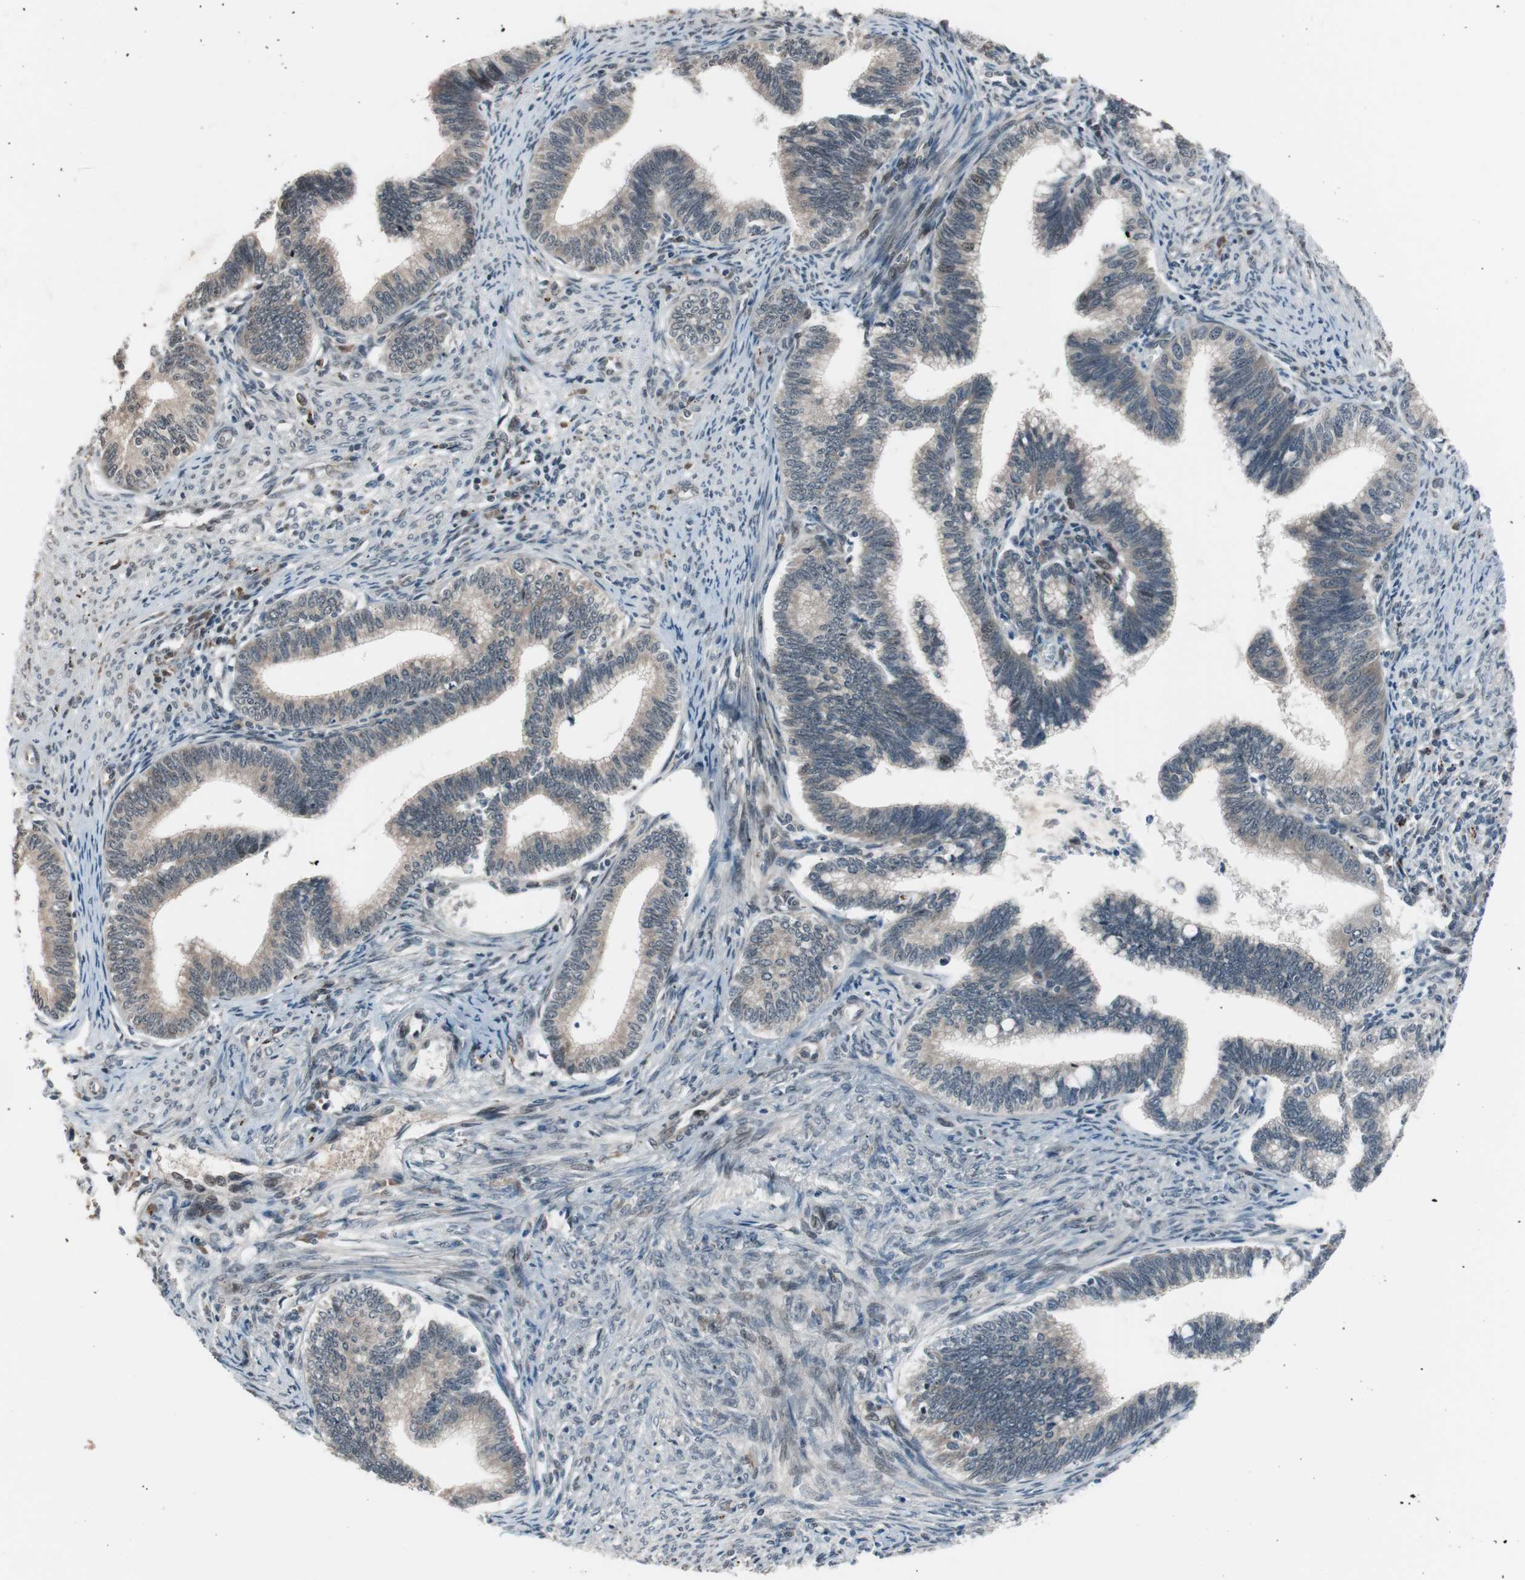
{"staining": {"intensity": "weak", "quantity": ">75%", "location": "cytoplasmic/membranous"}, "tissue": "cervical cancer", "cell_type": "Tumor cells", "image_type": "cancer", "snomed": [{"axis": "morphology", "description": "Adenocarcinoma, NOS"}, {"axis": "topography", "description": "Cervix"}], "caption": "Immunohistochemistry of cervical cancer exhibits low levels of weak cytoplasmic/membranous positivity in about >75% of tumor cells.", "gene": "BOLA1", "patient": {"sex": "female", "age": 36}}